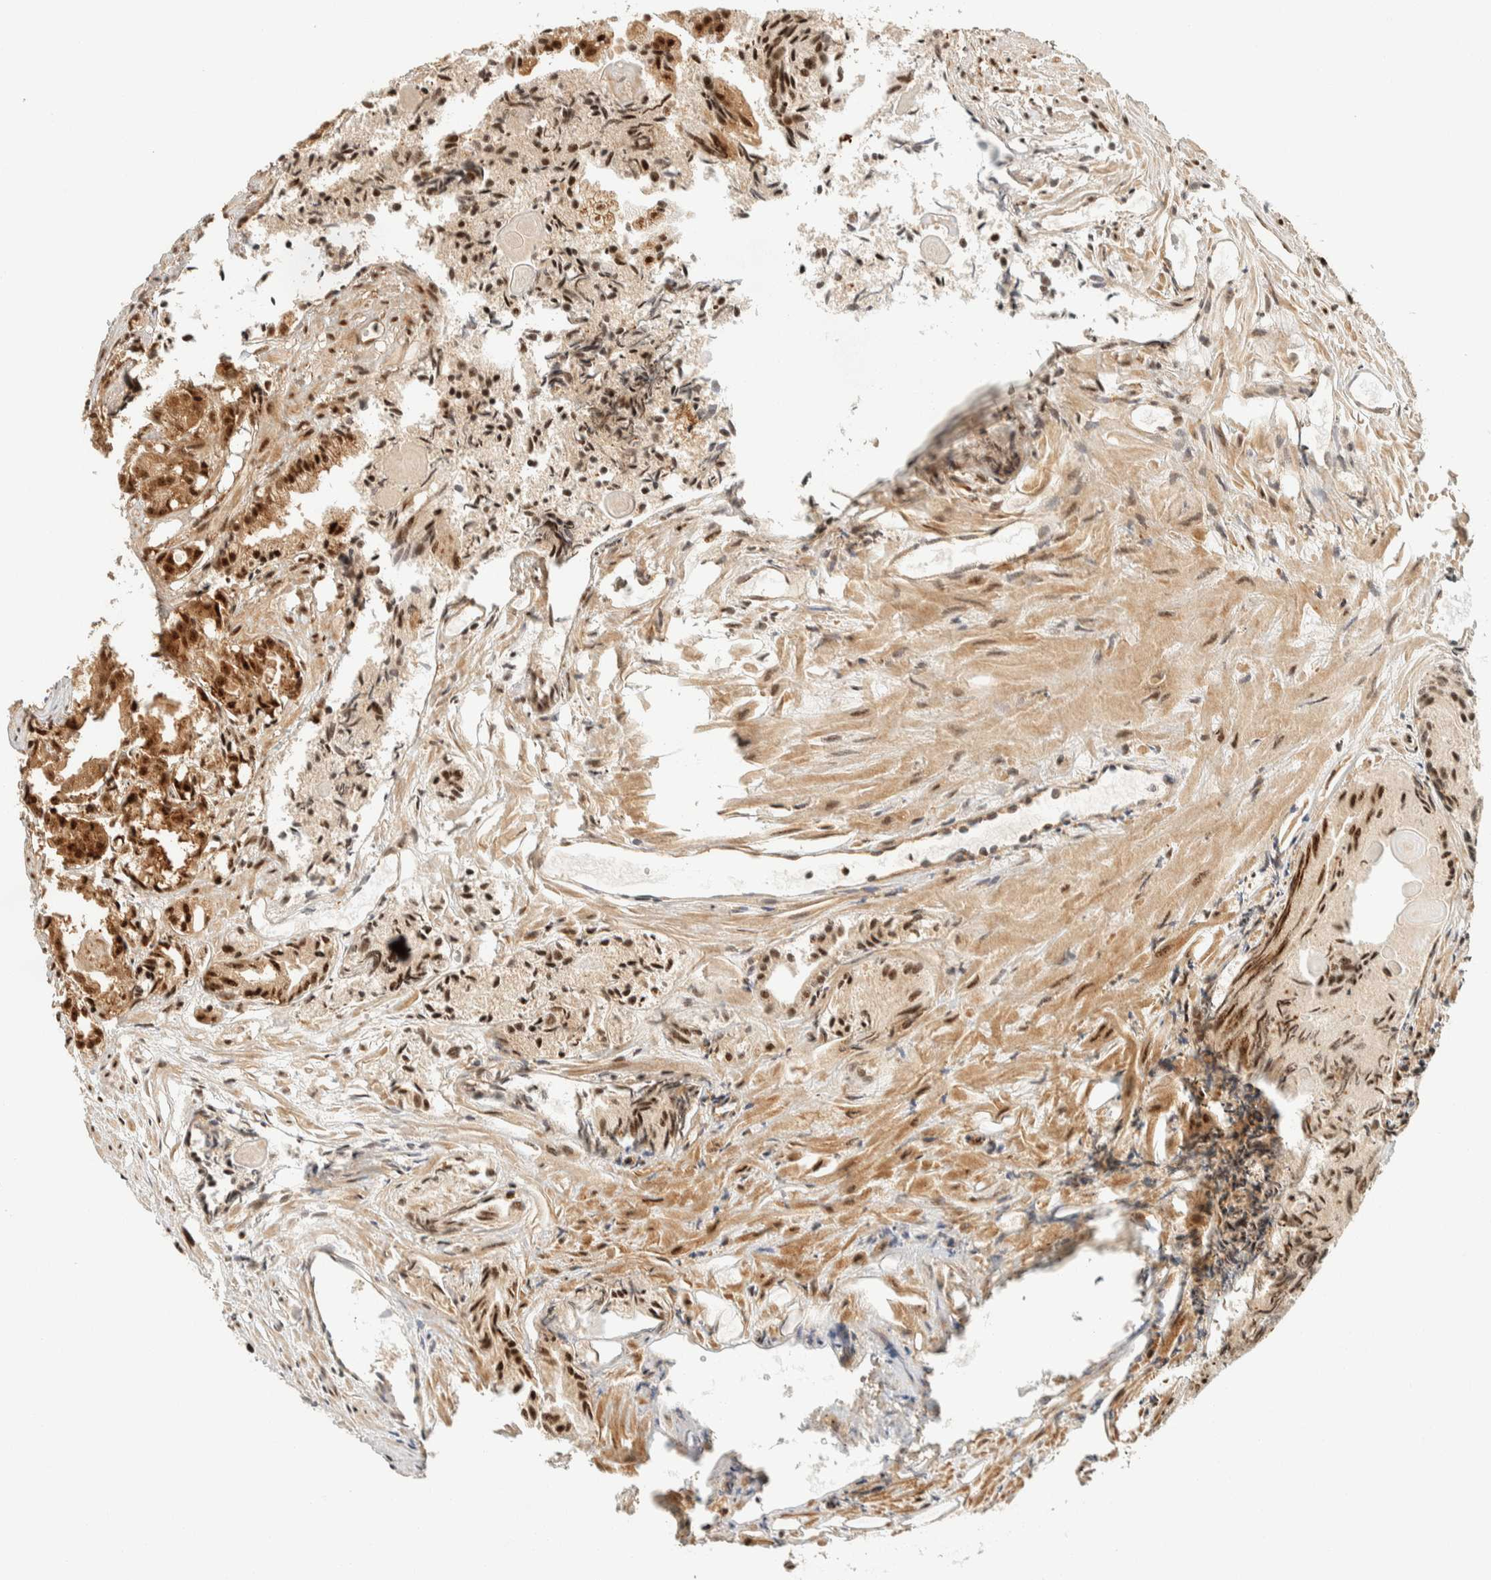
{"staining": {"intensity": "strong", "quantity": ">75%", "location": "cytoplasmic/membranous,nuclear"}, "tissue": "prostate cancer", "cell_type": "Tumor cells", "image_type": "cancer", "snomed": [{"axis": "morphology", "description": "Adenocarcinoma, Low grade"}, {"axis": "topography", "description": "Prostate"}], "caption": "Human prostate adenocarcinoma (low-grade) stained with a protein marker shows strong staining in tumor cells.", "gene": "SIK1", "patient": {"sex": "male", "age": 72}}